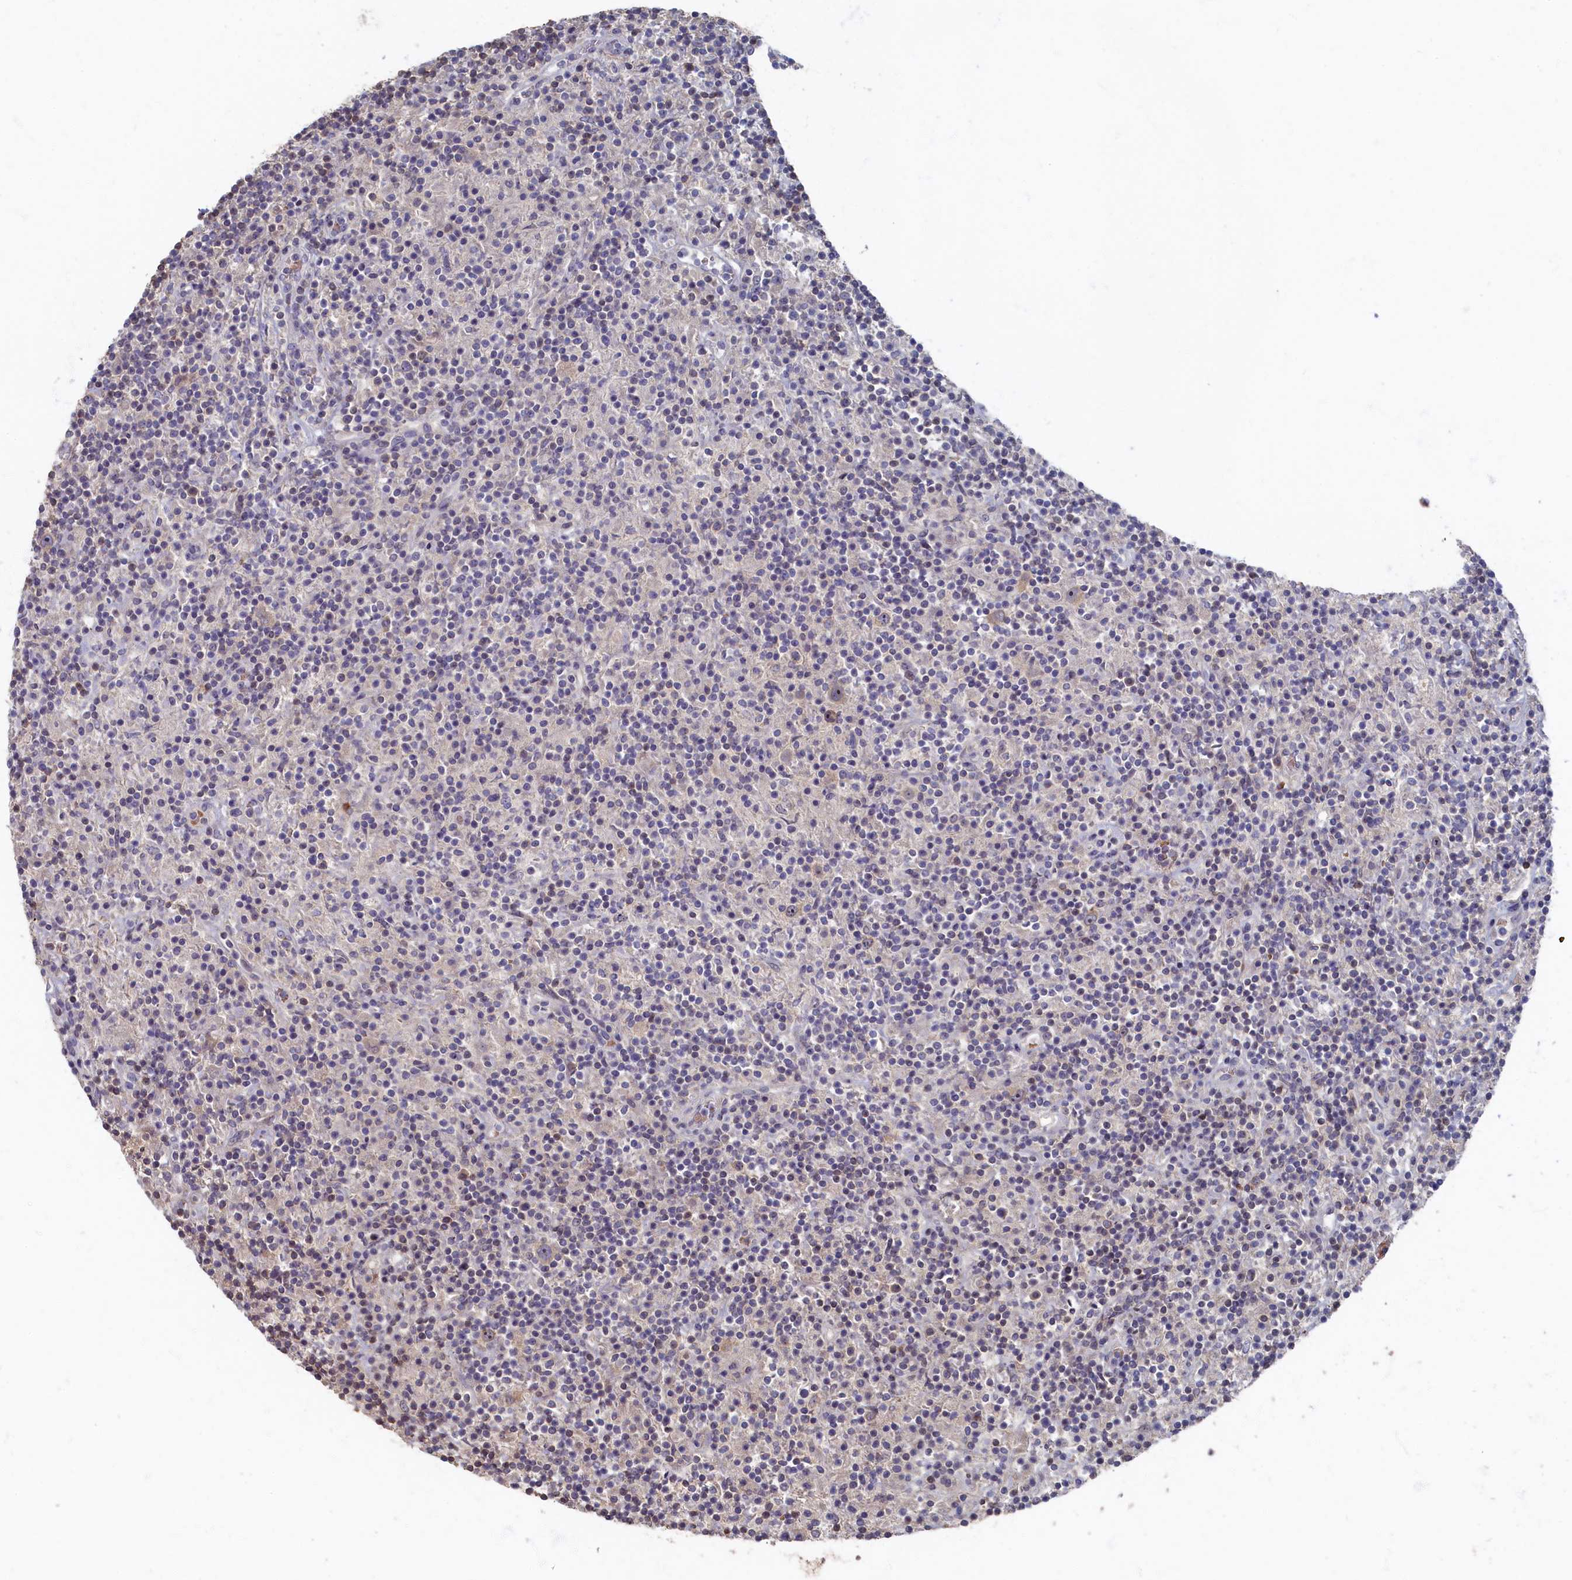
{"staining": {"intensity": "weak", "quantity": "25%-75%", "location": "cytoplasmic/membranous"}, "tissue": "lymphoma", "cell_type": "Tumor cells", "image_type": "cancer", "snomed": [{"axis": "morphology", "description": "Hodgkin's disease, NOS"}, {"axis": "topography", "description": "Lymph node"}], "caption": "Weak cytoplasmic/membranous expression for a protein is seen in about 25%-75% of tumor cells of Hodgkin's disease using immunohistochemistry.", "gene": "HUNK", "patient": {"sex": "male", "age": 70}}